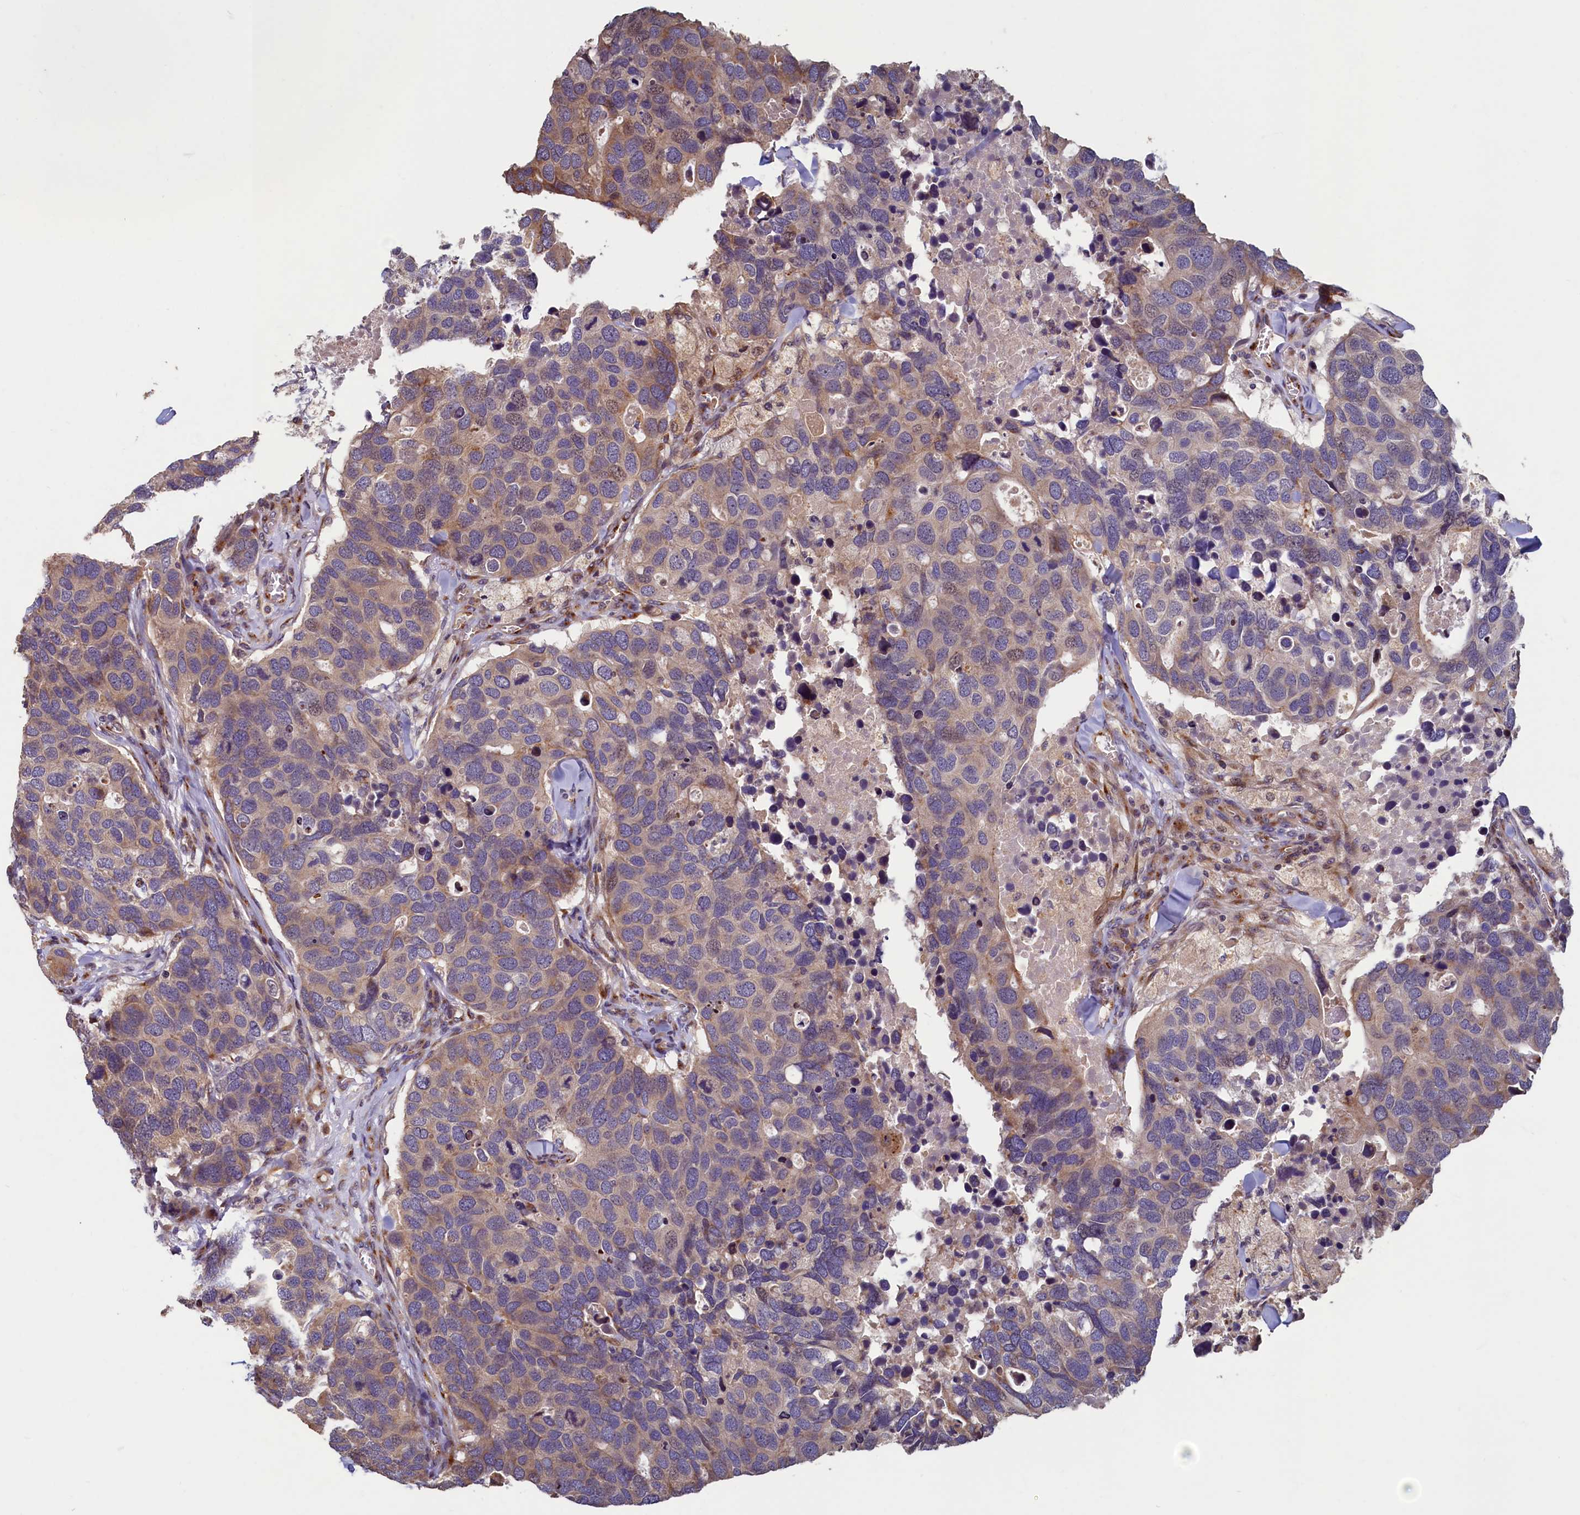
{"staining": {"intensity": "weak", "quantity": "25%-75%", "location": "cytoplasmic/membranous"}, "tissue": "breast cancer", "cell_type": "Tumor cells", "image_type": "cancer", "snomed": [{"axis": "morphology", "description": "Duct carcinoma"}, {"axis": "topography", "description": "Breast"}], "caption": "Tumor cells show weak cytoplasmic/membranous expression in approximately 25%-75% of cells in intraductal carcinoma (breast). (brown staining indicates protein expression, while blue staining denotes nuclei).", "gene": "TMEM181", "patient": {"sex": "female", "age": 83}}